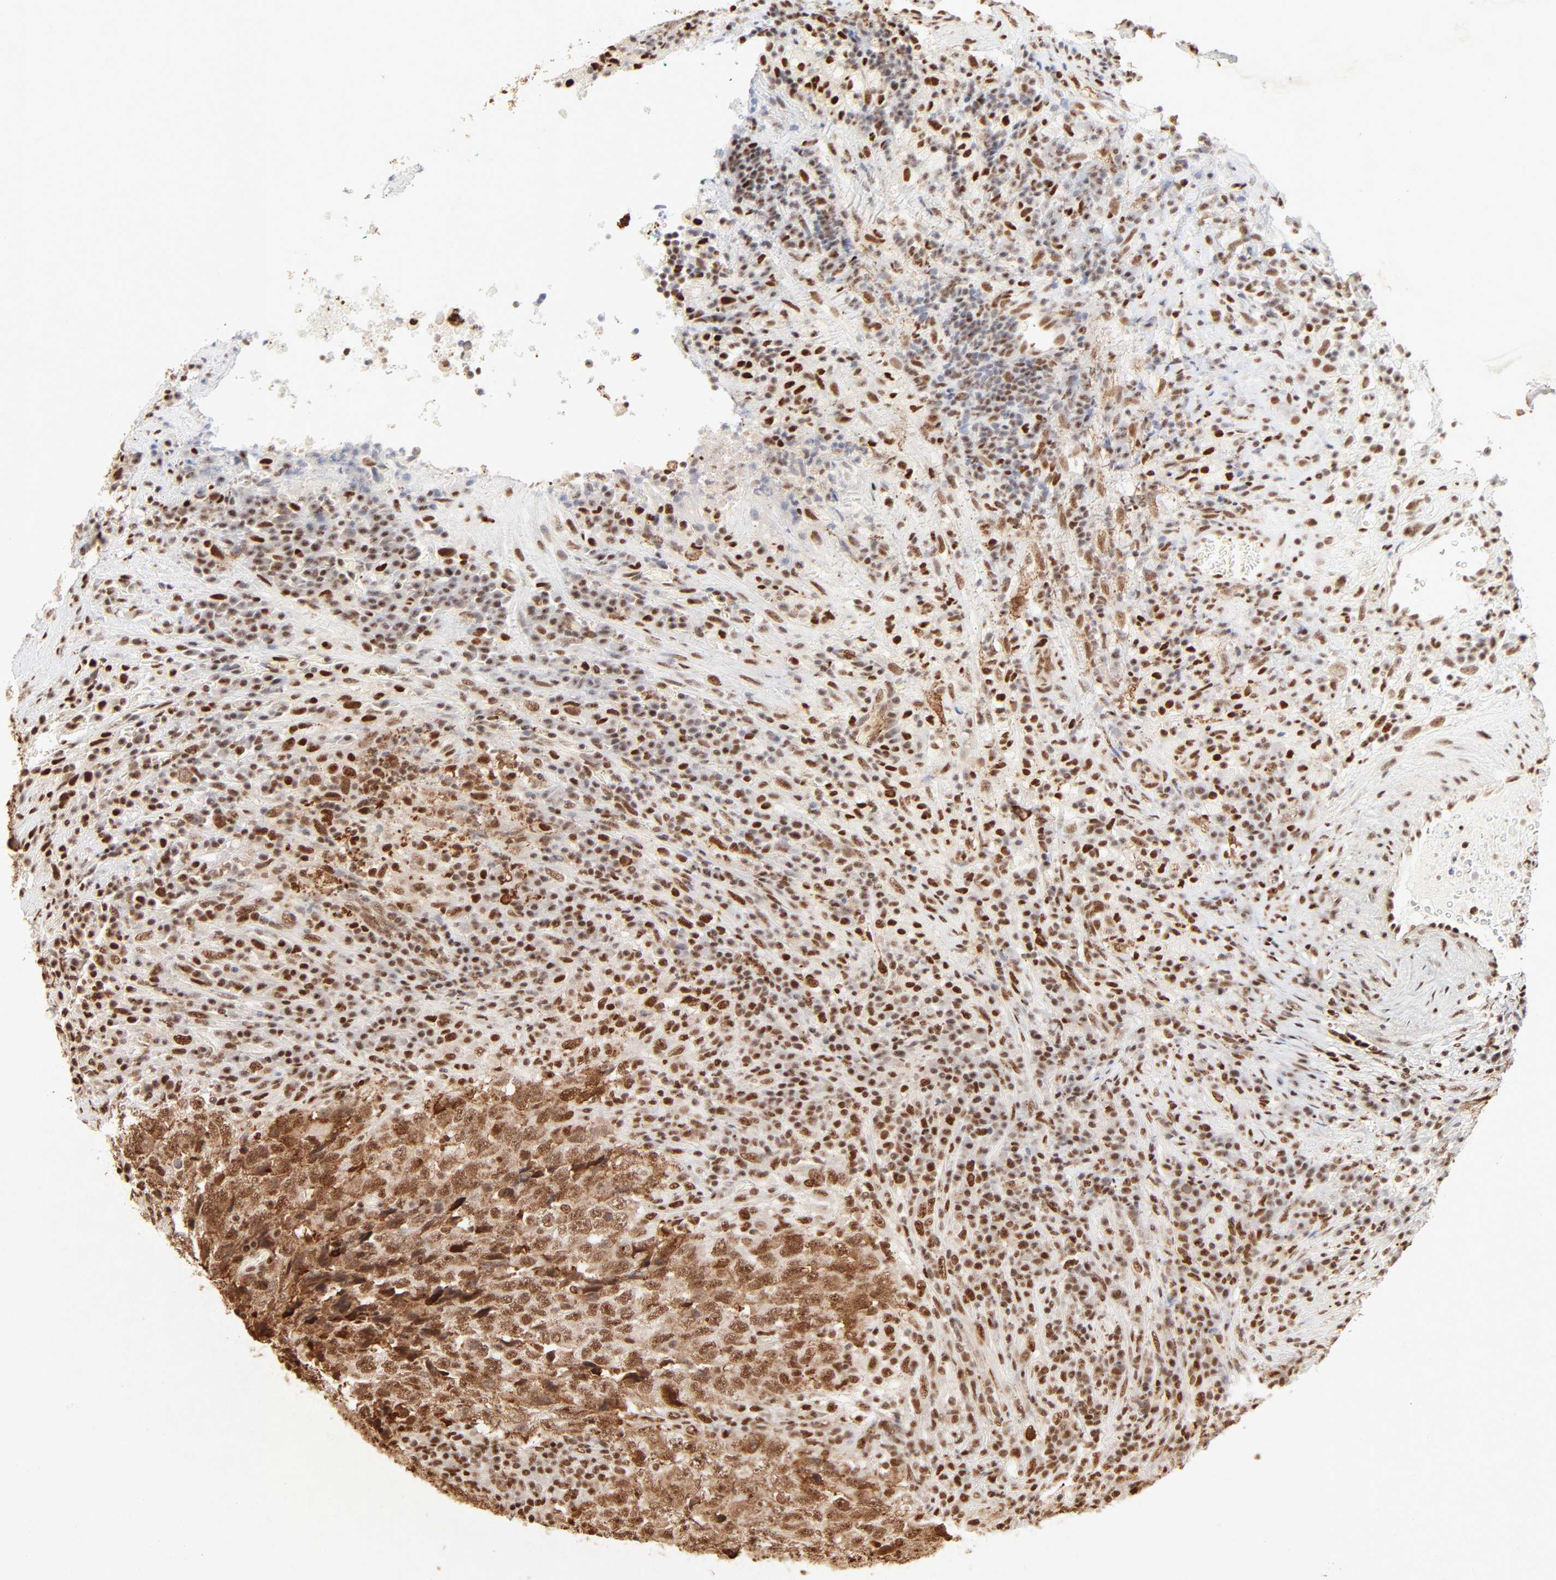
{"staining": {"intensity": "strong", "quantity": ">75%", "location": "cytoplasmic/membranous,nuclear"}, "tissue": "testis cancer", "cell_type": "Tumor cells", "image_type": "cancer", "snomed": [{"axis": "morphology", "description": "Necrosis, NOS"}, {"axis": "morphology", "description": "Carcinoma, Embryonal, NOS"}, {"axis": "topography", "description": "Testis"}], "caption": "An immunohistochemistry (IHC) image of tumor tissue is shown. Protein staining in brown highlights strong cytoplasmic/membranous and nuclear positivity in testis cancer within tumor cells. Immunohistochemistry stains the protein in brown and the nuclei are stained blue.", "gene": "FAM50A", "patient": {"sex": "male", "age": 19}}